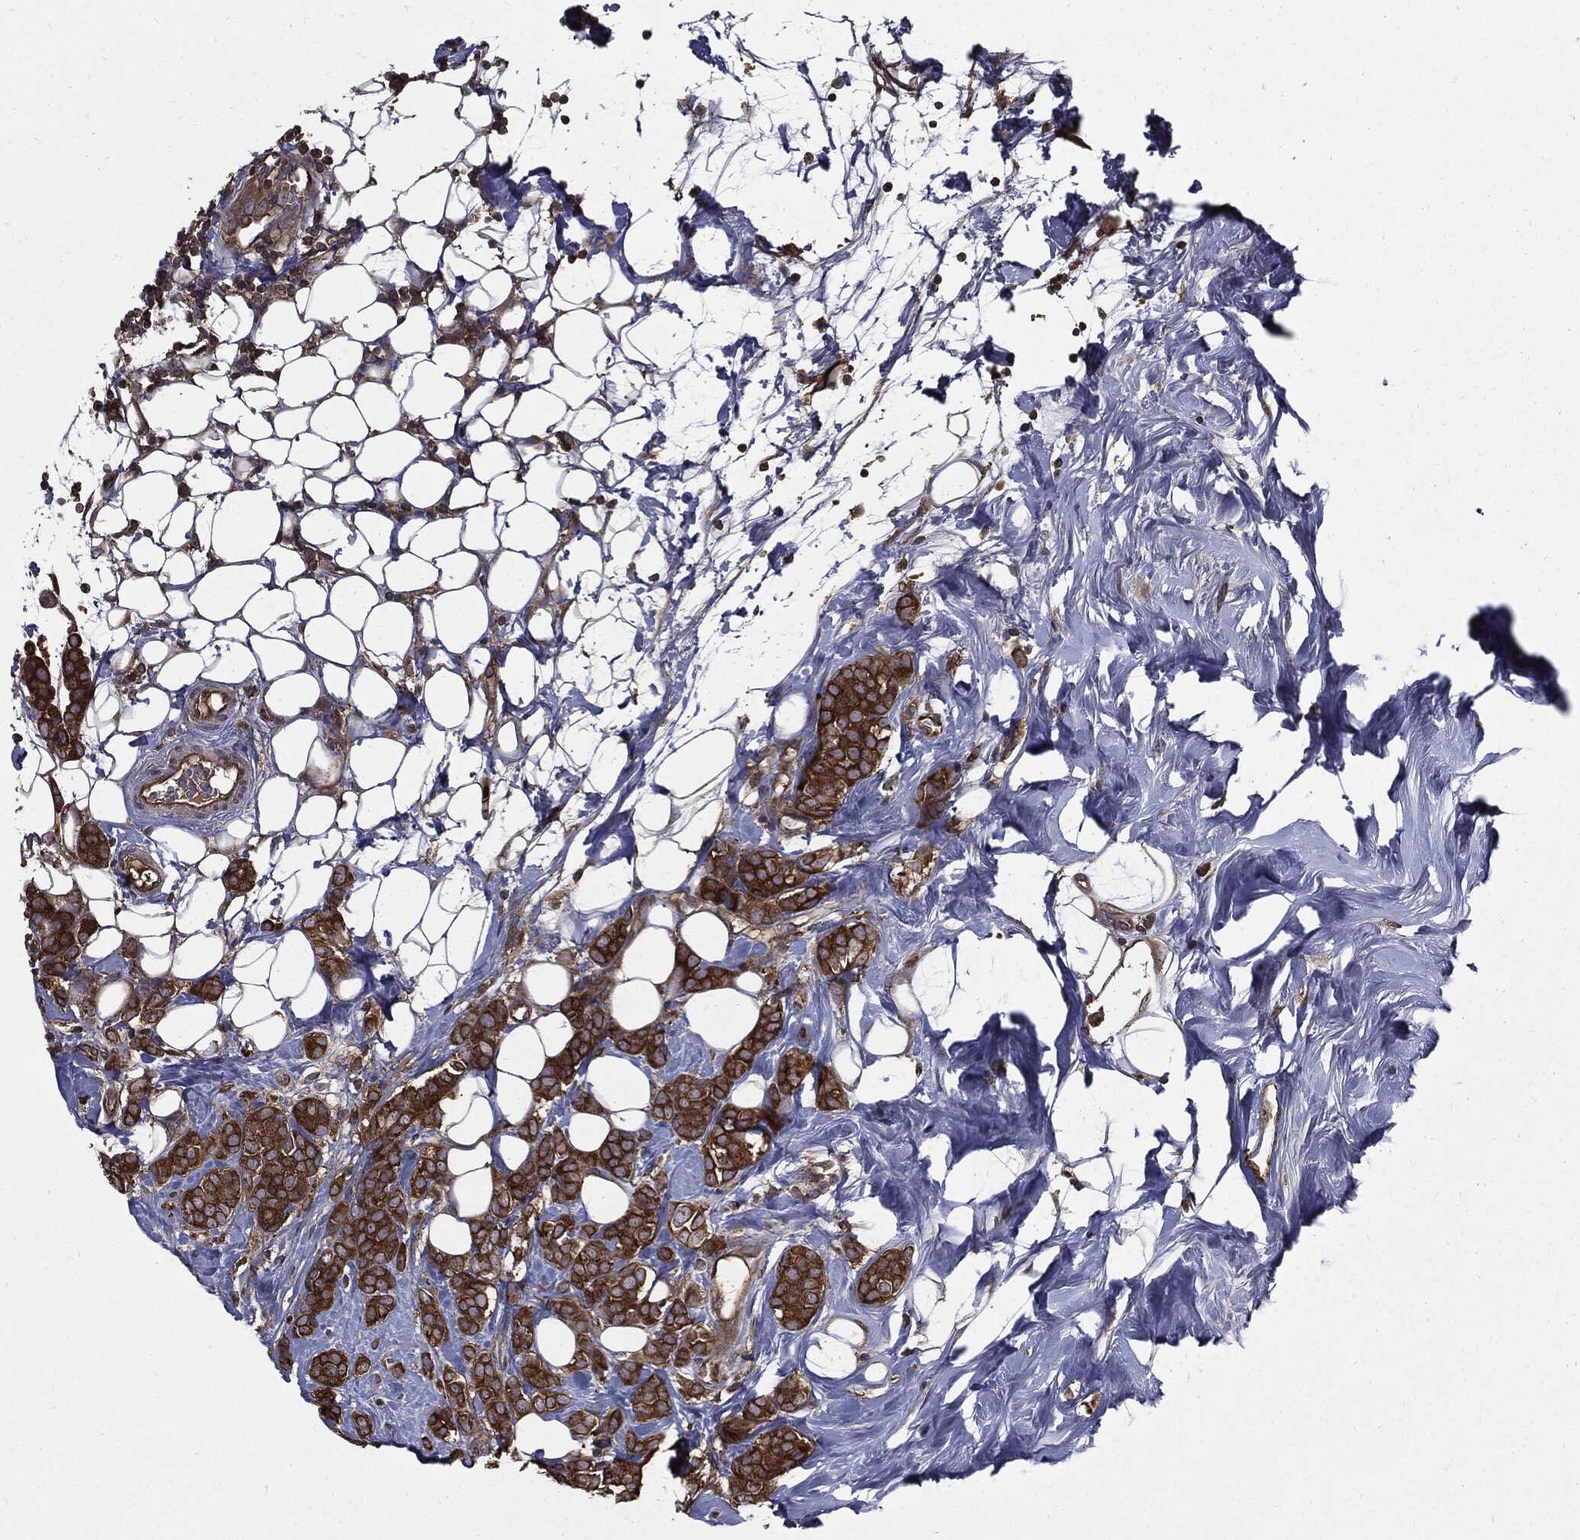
{"staining": {"intensity": "strong", "quantity": ">75%", "location": "cytoplasmic/membranous"}, "tissue": "breast cancer", "cell_type": "Tumor cells", "image_type": "cancer", "snomed": [{"axis": "morphology", "description": "Lobular carcinoma"}, {"axis": "topography", "description": "Breast"}], "caption": "This photomicrograph shows immunohistochemistry (IHC) staining of breast cancer, with high strong cytoplasmic/membranous positivity in about >75% of tumor cells.", "gene": "PDCD6IP", "patient": {"sex": "female", "age": 49}}